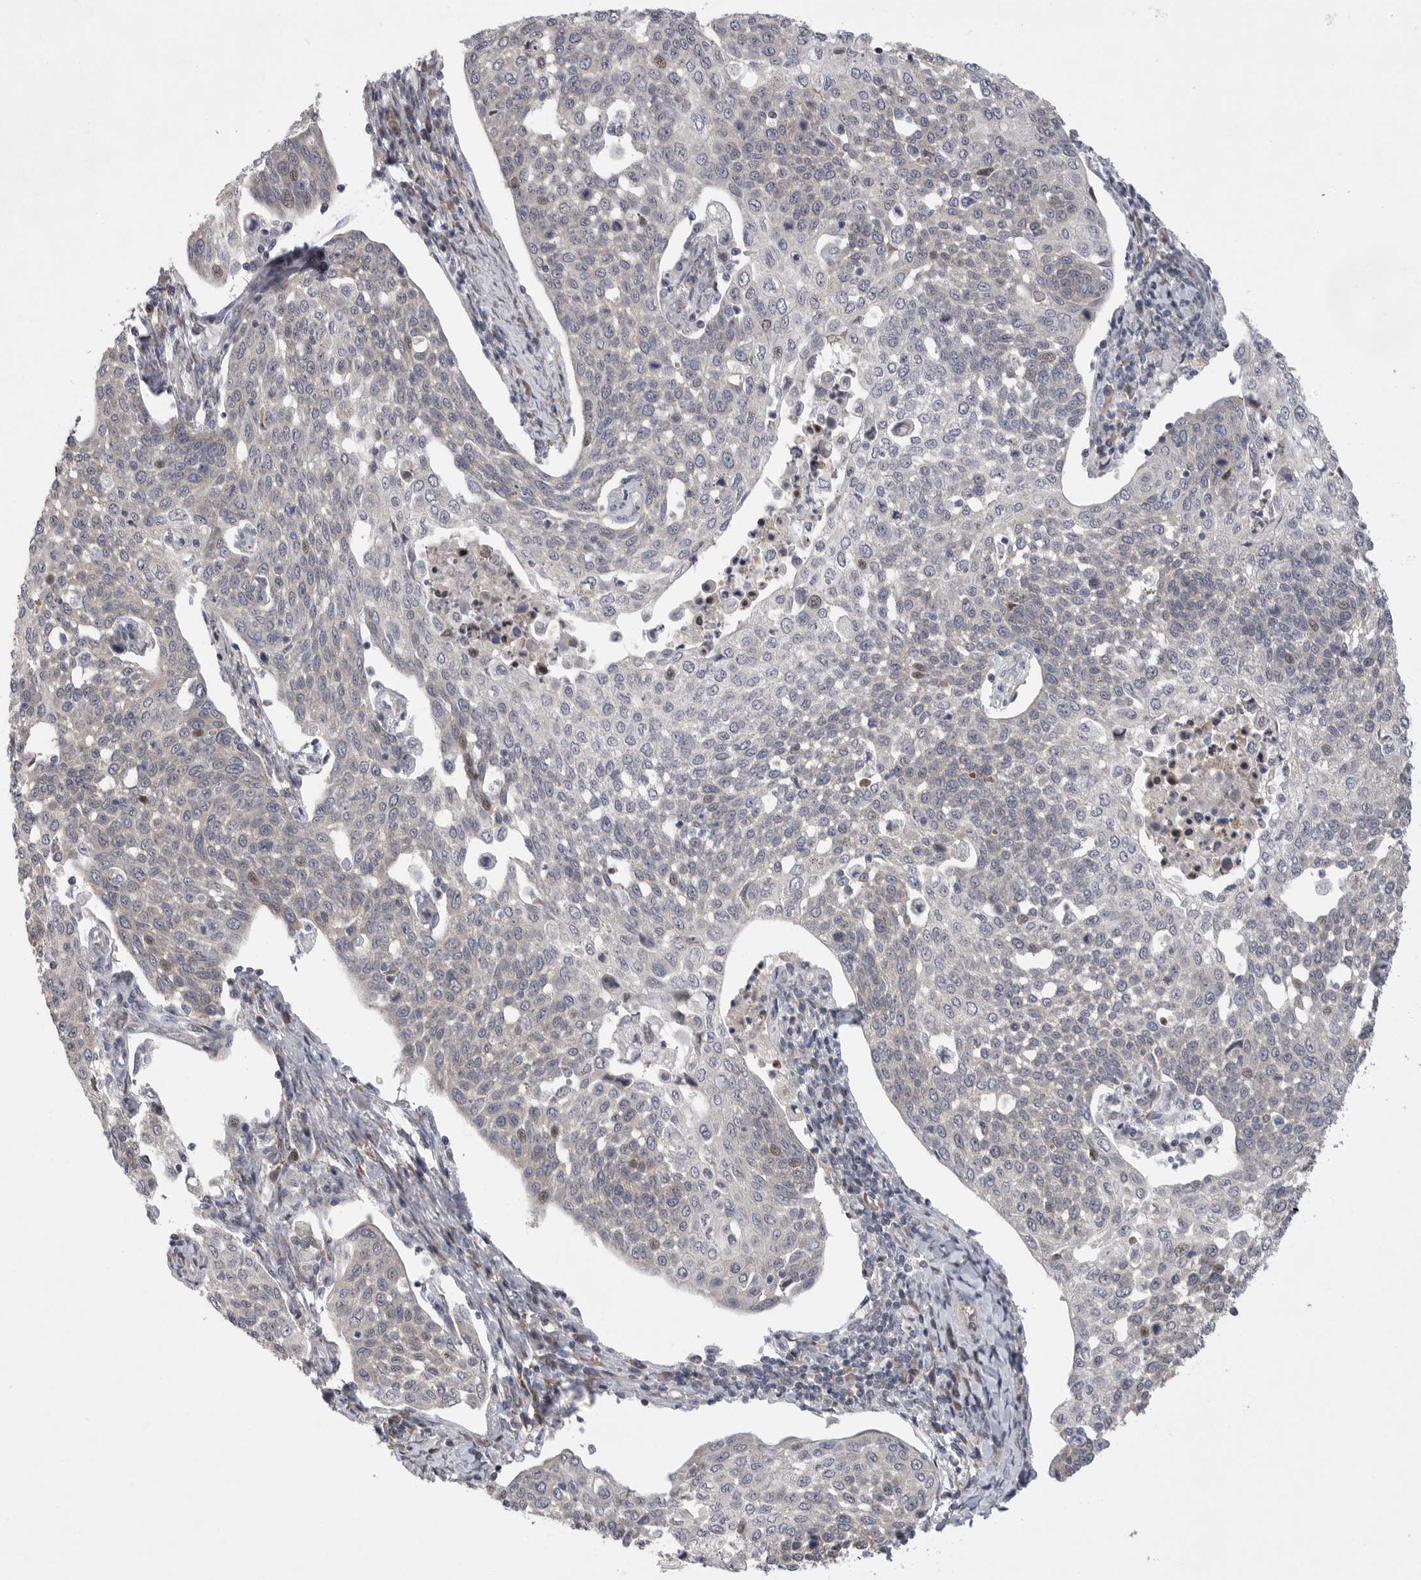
{"staining": {"intensity": "negative", "quantity": "none", "location": "none"}, "tissue": "cervical cancer", "cell_type": "Tumor cells", "image_type": "cancer", "snomed": [{"axis": "morphology", "description": "Squamous cell carcinoma, NOS"}, {"axis": "topography", "description": "Cervix"}], "caption": "IHC micrograph of human cervical cancer stained for a protein (brown), which exhibits no staining in tumor cells.", "gene": "FBXO43", "patient": {"sex": "female", "age": 34}}